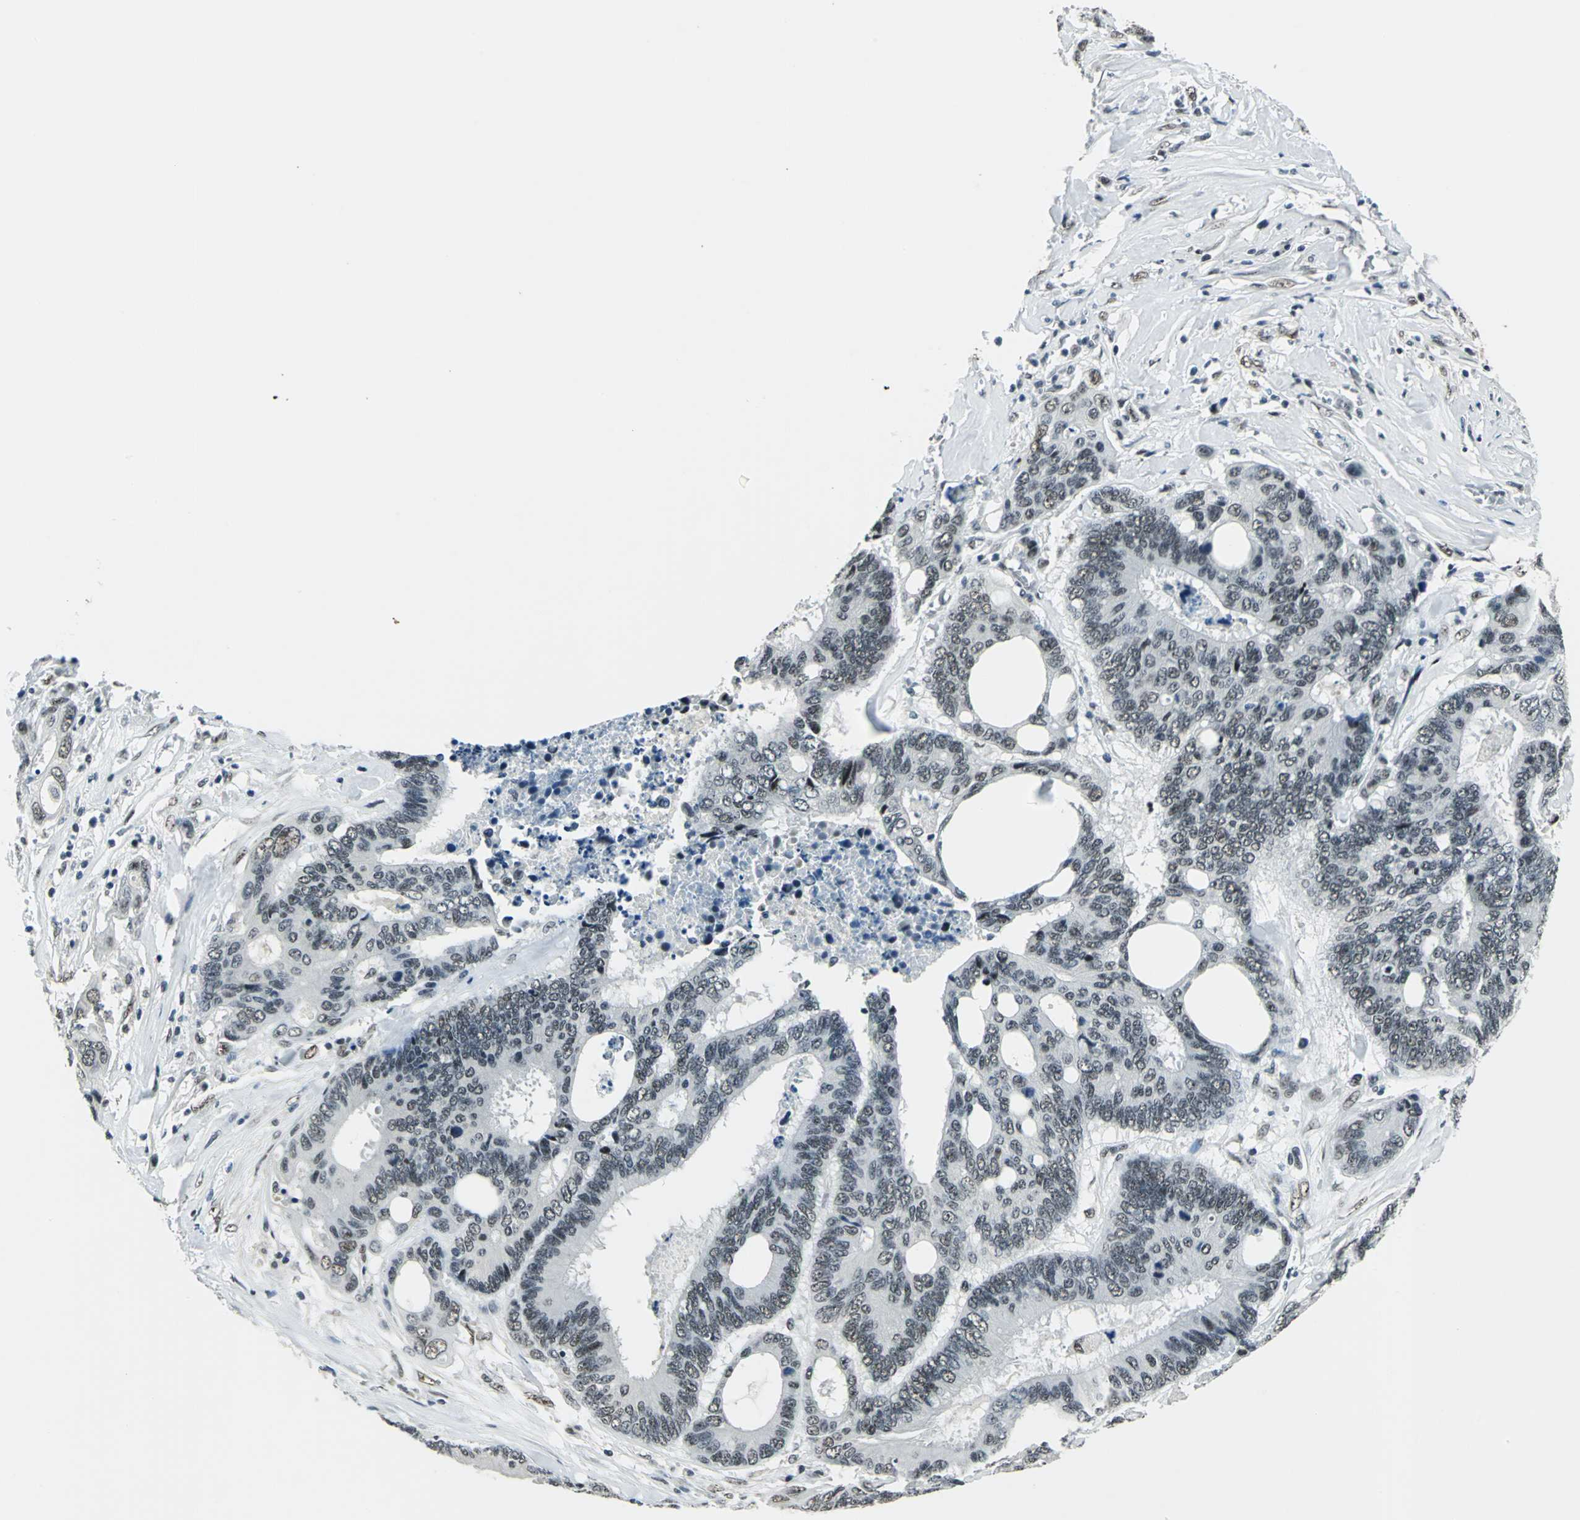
{"staining": {"intensity": "moderate", "quantity": ">75%", "location": "nuclear"}, "tissue": "colorectal cancer", "cell_type": "Tumor cells", "image_type": "cancer", "snomed": [{"axis": "morphology", "description": "Adenocarcinoma, NOS"}, {"axis": "topography", "description": "Rectum"}], "caption": "Immunohistochemistry photomicrograph of neoplastic tissue: human colorectal adenocarcinoma stained using IHC demonstrates medium levels of moderate protein expression localized specifically in the nuclear of tumor cells, appearing as a nuclear brown color.", "gene": "KAT6B", "patient": {"sex": "male", "age": 55}}